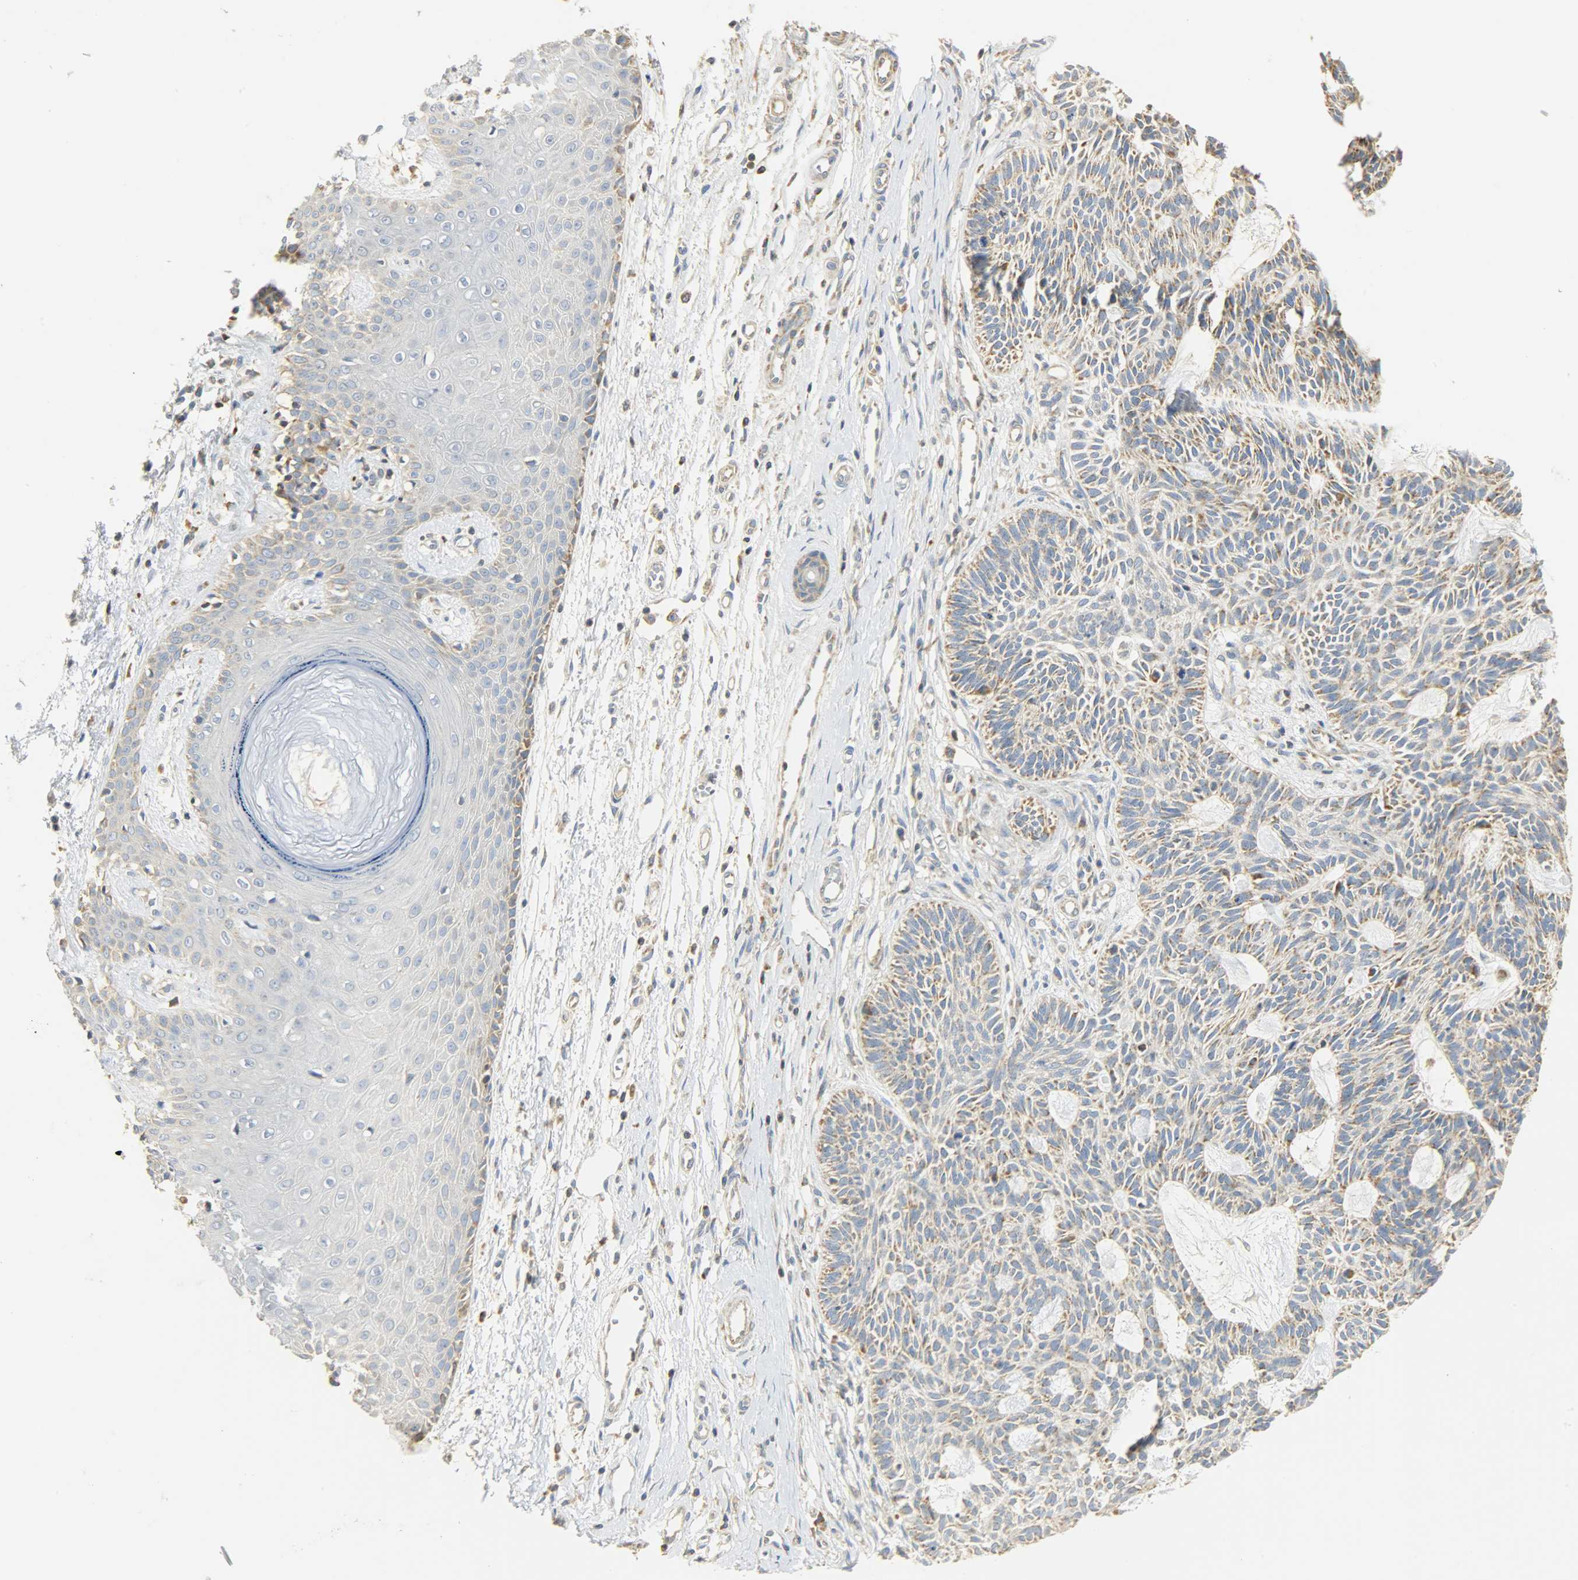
{"staining": {"intensity": "moderate", "quantity": ">75%", "location": "cytoplasmic/membranous"}, "tissue": "skin cancer", "cell_type": "Tumor cells", "image_type": "cancer", "snomed": [{"axis": "morphology", "description": "Basal cell carcinoma"}, {"axis": "topography", "description": "Skin"}], "caption": "Skin basal cell carcinoma was stained to show a protein in brown. There is medium levels of moderate cytoplasmic/membranous positivity in approximately >75% of tumor cells.", "gene": "NNT", "patient": {"sex": "male", "age": 67}}